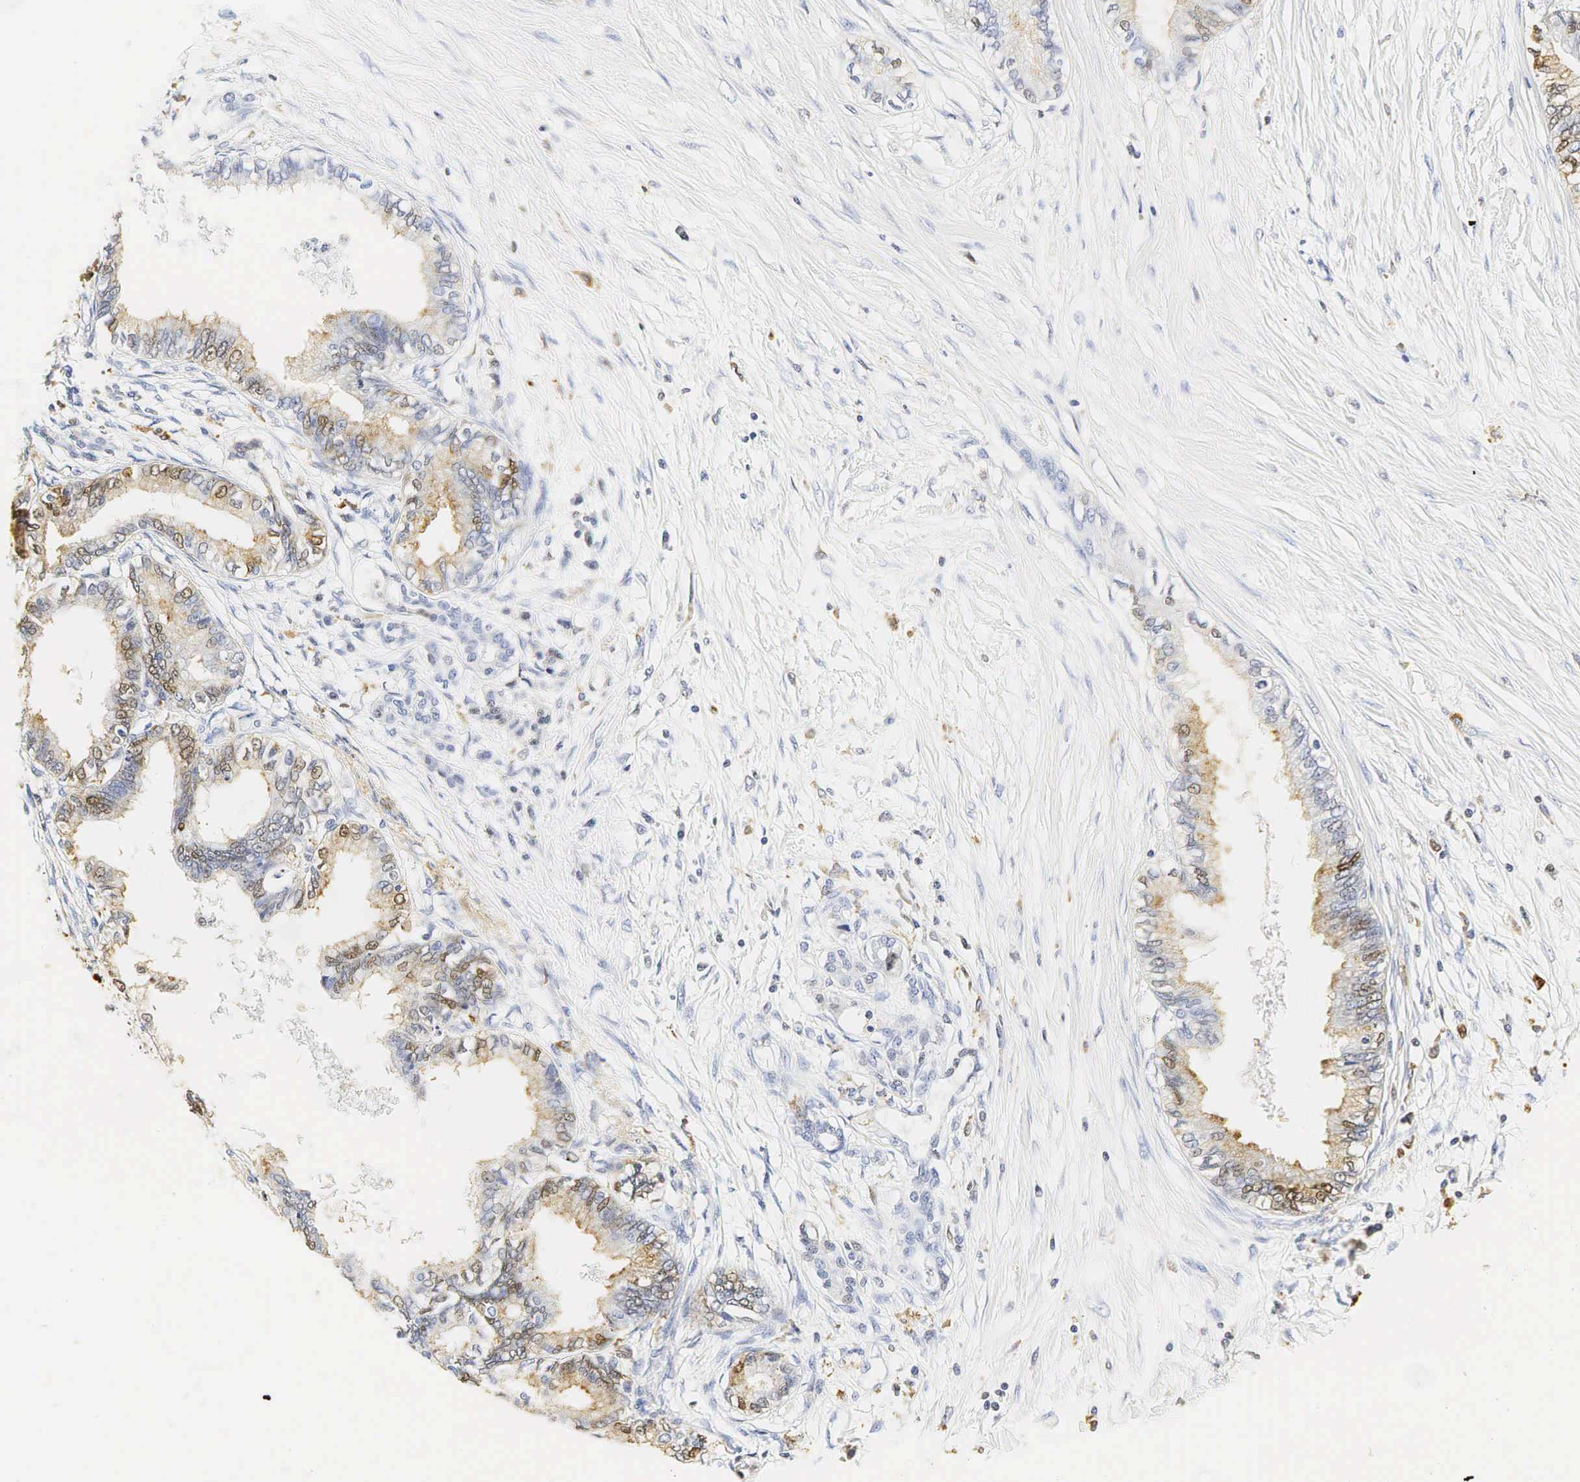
{"staining": {"intensity": "weak", "quantity": "25%-75%", "location": "cytoplasmic/membranous"}, "tissue": "pancreatic cancer", "cell_type": "Tumor cells", "image_type": "cancer", "snomed": [{"axis": "morphology", "description": "Adenocarcinoma, NOS"}, {"axis": "topography", "description": "Pancreas"}], "caption": "Pancreatic cancer was stained to show a protein in brown. There is low levels of weak cytoplasmic/membranous expression in approximately 25%-75% of tumor cells.", "gene": "LYZ", "patient": {"sex": "female", "age": 64}}